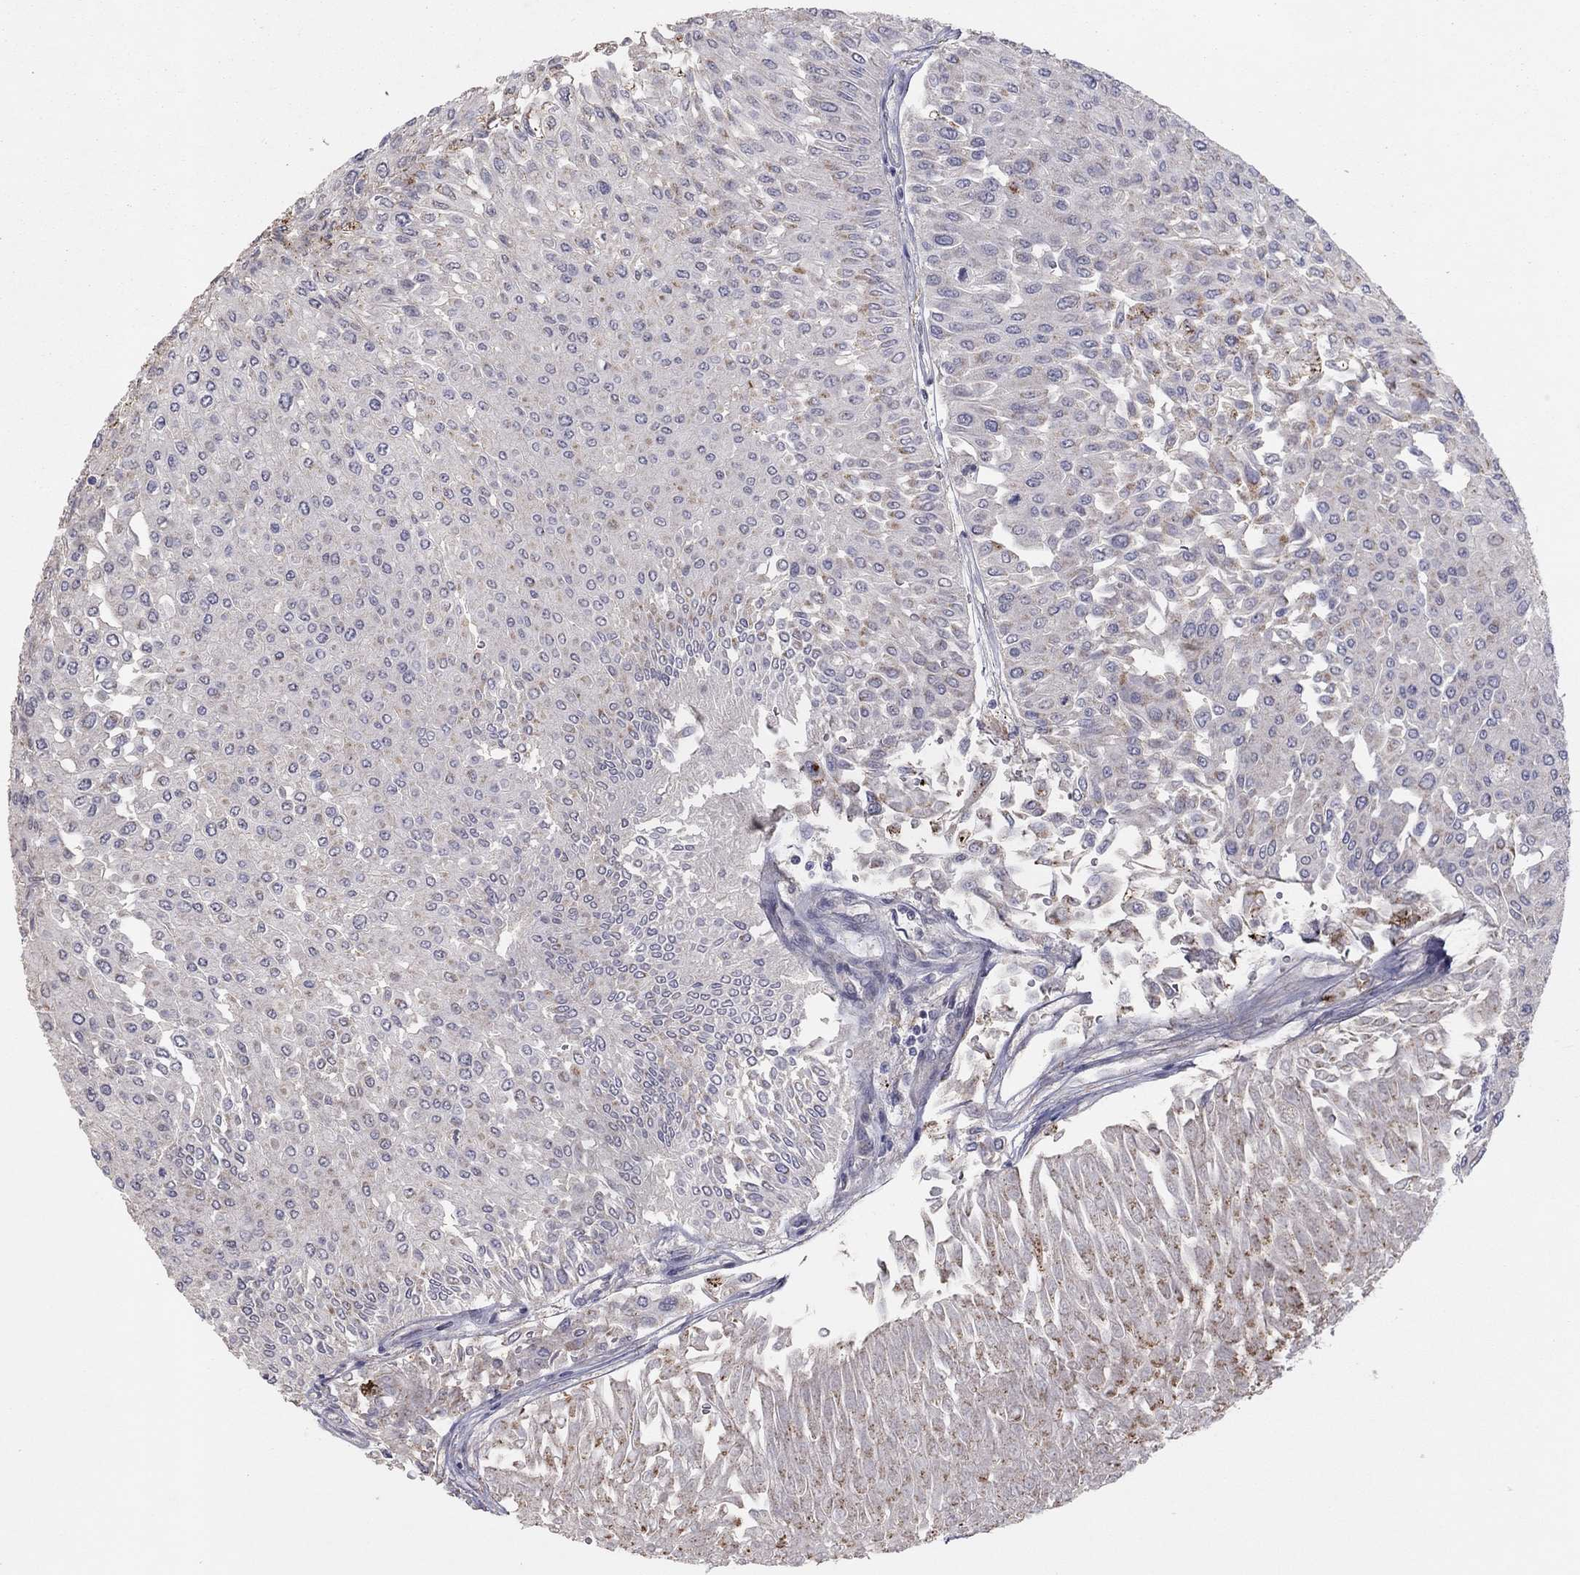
{"staining": {"intensity": "strong", "quantity": "<25%", "location": "cytoplasmic/membranous"}, "tissue": "urothelial cancer", "cell_type": "Tumor cells", "image_type": "cancer", "snomed": [{"axis": "morphology", "description": "Urothelial carcinoma, Low grade"}, {"axis": "topography", "description": "Urinary bladder"}], "caption": "High-power microscopy captured an immunohistochemistry (IHC) image of urothelial cancer, revealing strong cytoplasmic/membranous expression in approximately <25% of tumor cells.", "gene": "CRACDL", "patient": {"sex": "male", "age": 67}}